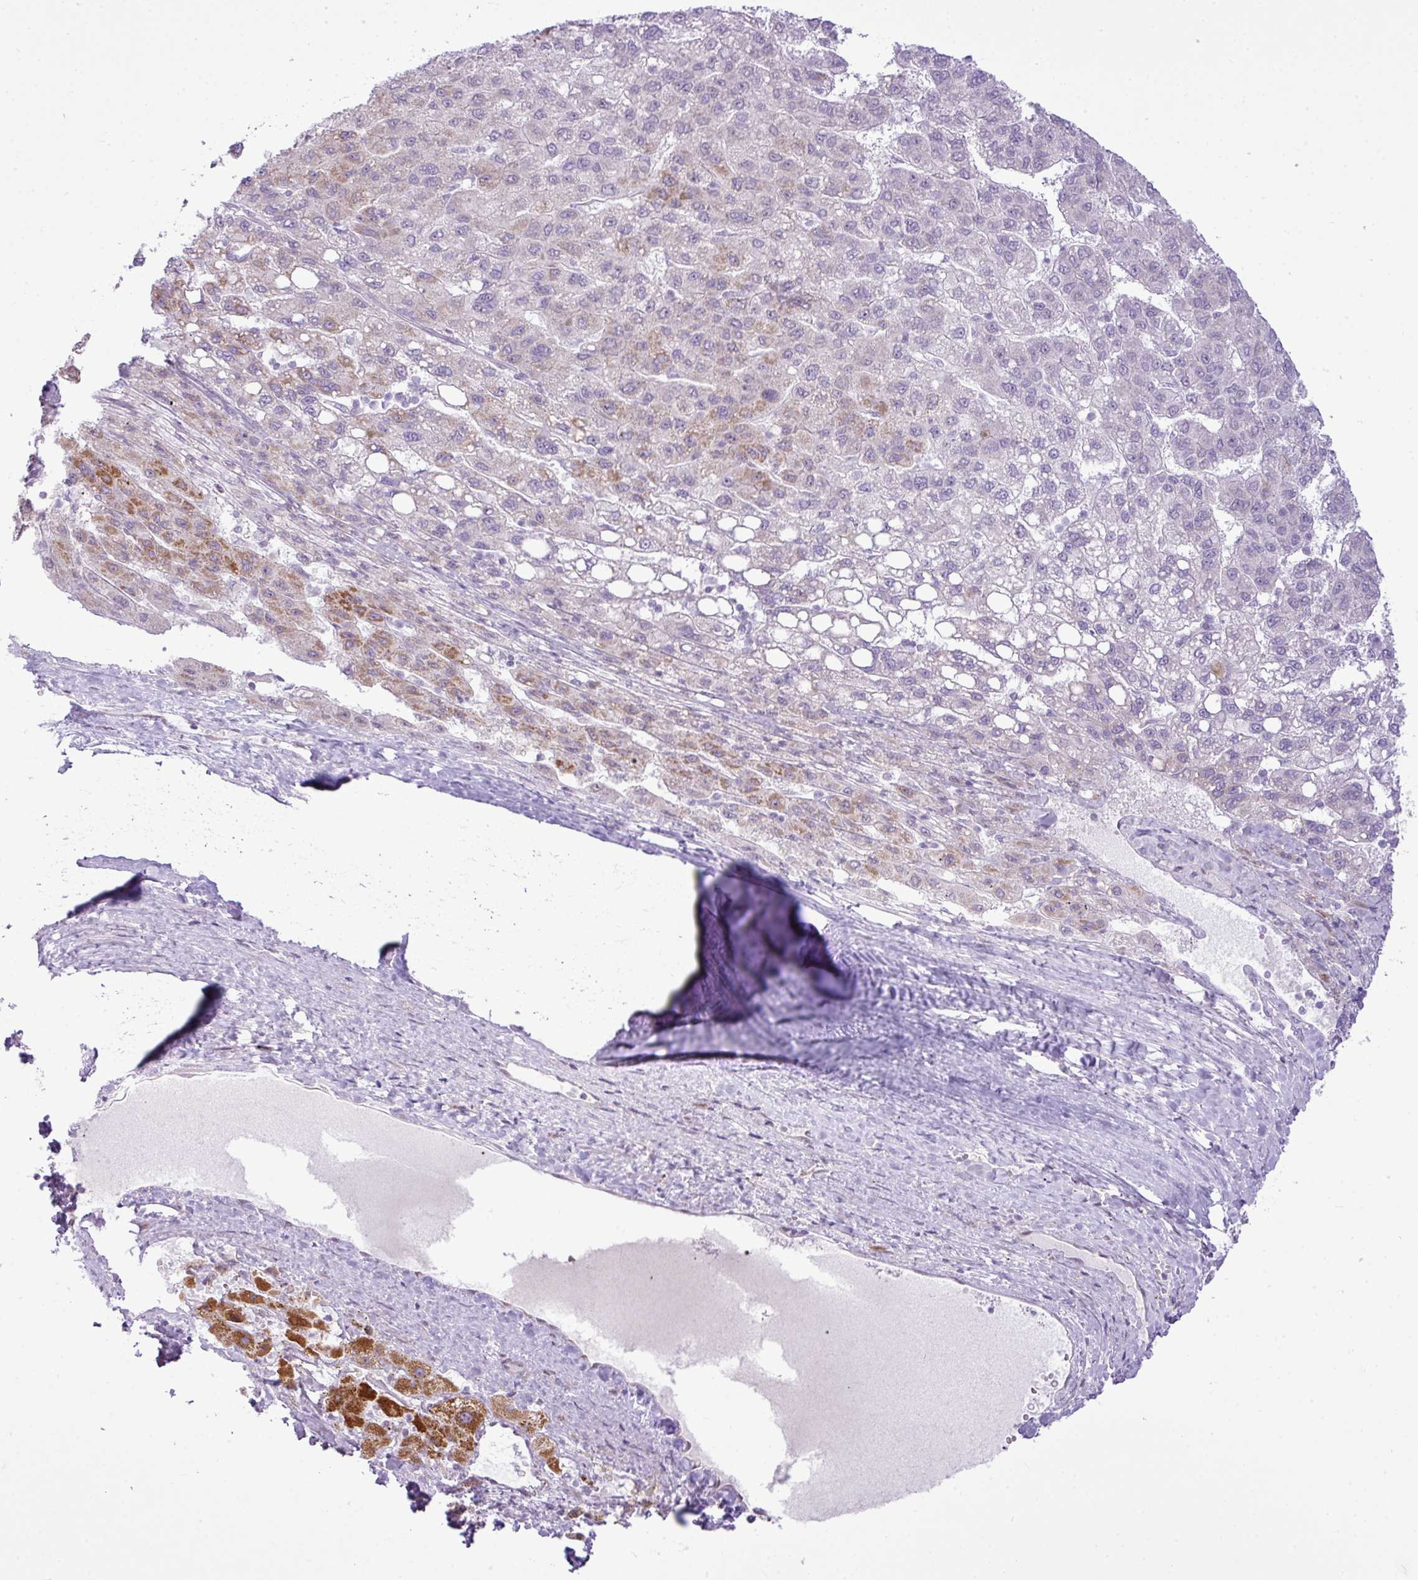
{"staining": {"intensity": "strong", "quantity": "<25%", "location": "cytoplasmic/membranous"}, "tissue": "liver cancer", "cell_type": "Tumor cells", "image_type": "cancer", "snomed": [{"axis": "morphology", "description": "Carcinoma, Hepatocellular, NOS"}, {"axis": "topography", "description": "Liver"}], "caption": "A histopathology image of human hepatocellular carcinoma (liver) stained for a protein reveals strong cytoplasmic/membranous brown staining in tumor cells.", "gene": "ELOA2", "patient": {"sex": "female", "age": 82}}